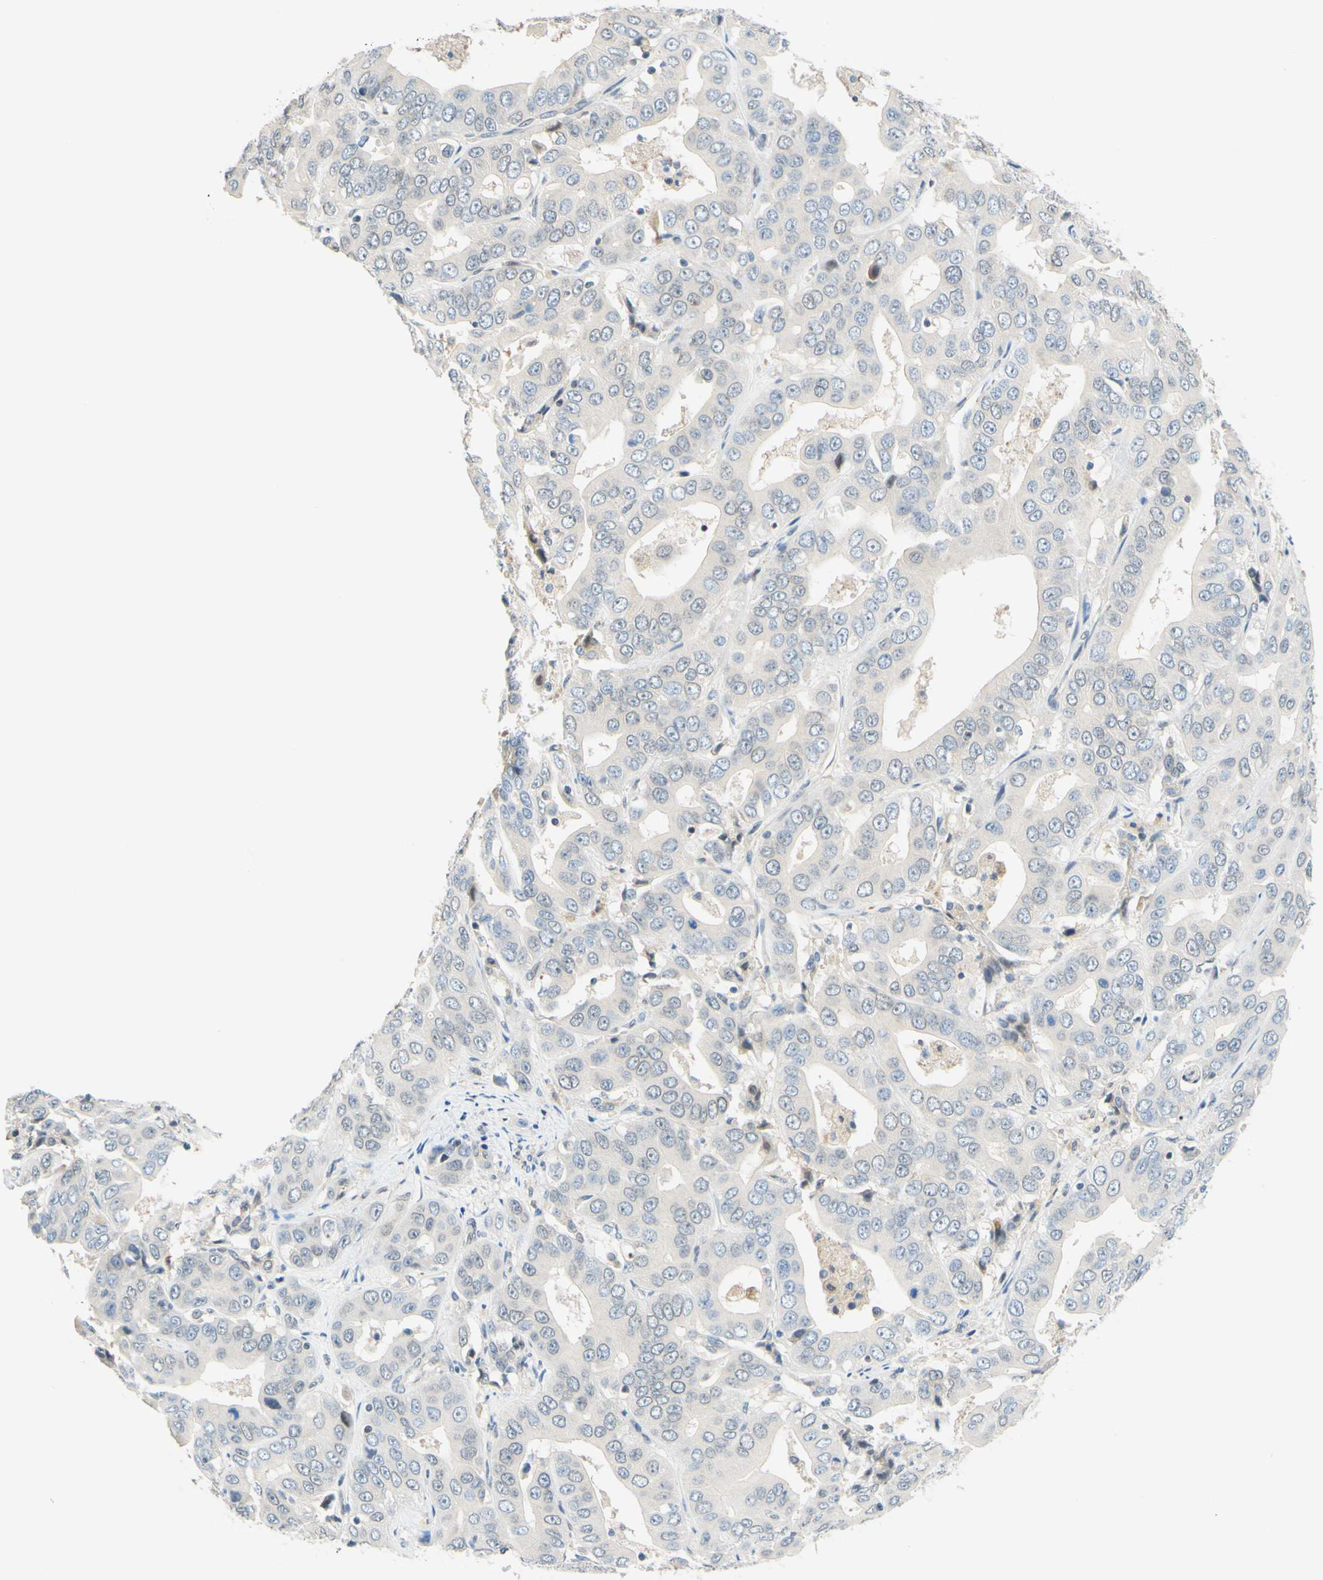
{"staining": {"intensity": "negative", "quantity": "none", "location": "none"}, "tissue": "liver cancer", "cell_type": "Tumor cells", "image_type": "cancer", "snomed": [{"axis": "morphology", "description": "Cholangiocarcinoma"}, {"axis": "topography", "description": "Liver"}], "caption": "Micrograph shows no significant protein staining in tumor cells of liver cholangiocarcinoma.", "gene": "C2CD2L", "patient": {"sex": "female", "age": 52}}